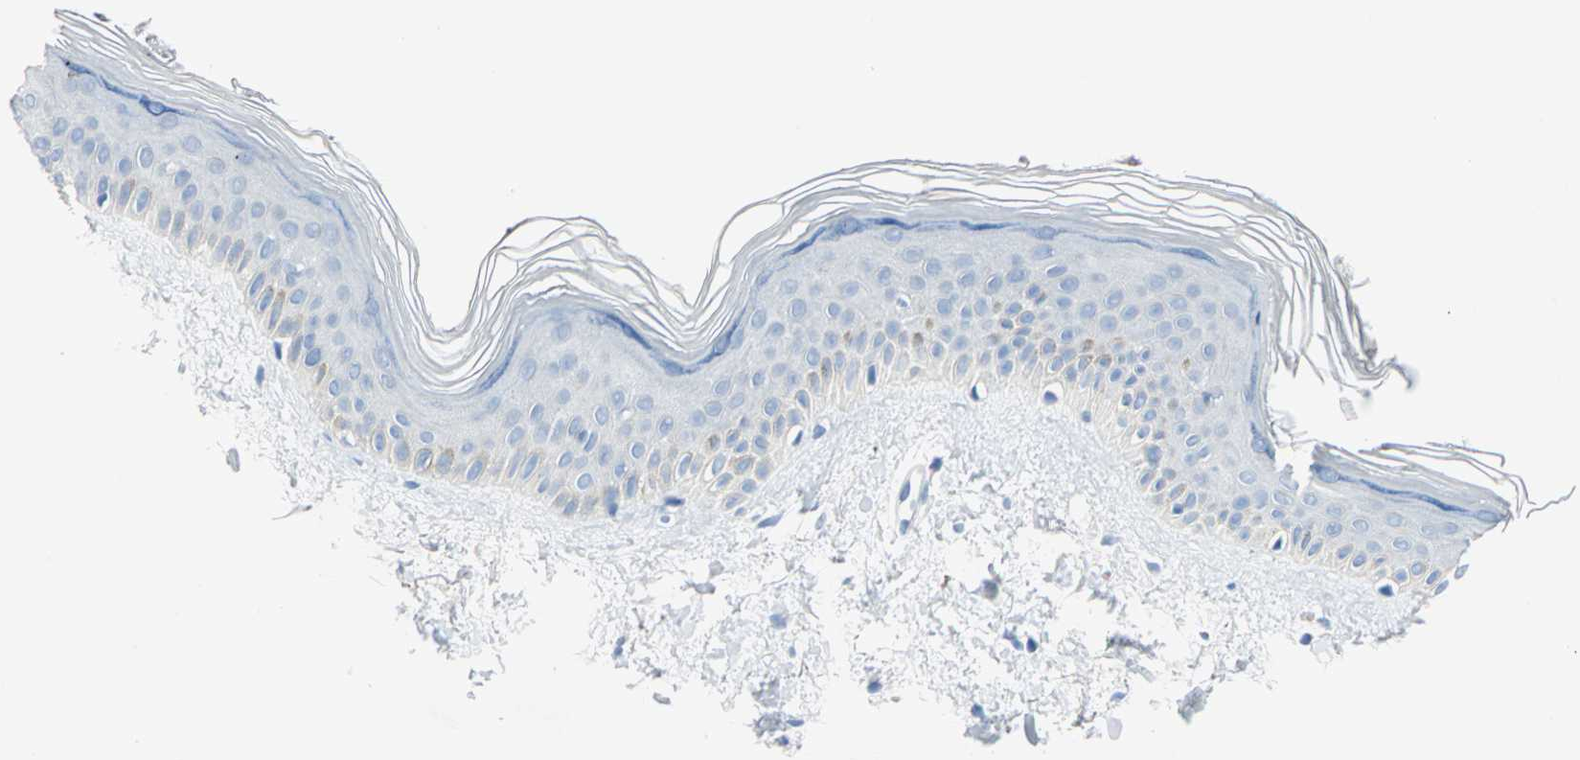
{"staining": {"intensity": "negative", "quantity": "none", "location": "none"}, "tissue": "skin", "cell_type": "Fibroblasts", "image_type": "normal", "snomed": [{"axis": "morphology", "description": "Normal tissue, NOS"}, {"axis": "topography", "description": "Skin"}], "caption": "The histopathology image exhibits no staining of fibroblasts in benign skin. The staining is performed using DAB brown chromogen with nuclei counter-stained in using hematoxylin.", "gene": "PKLR", "patient": {"sex": "female", "age": 19}}